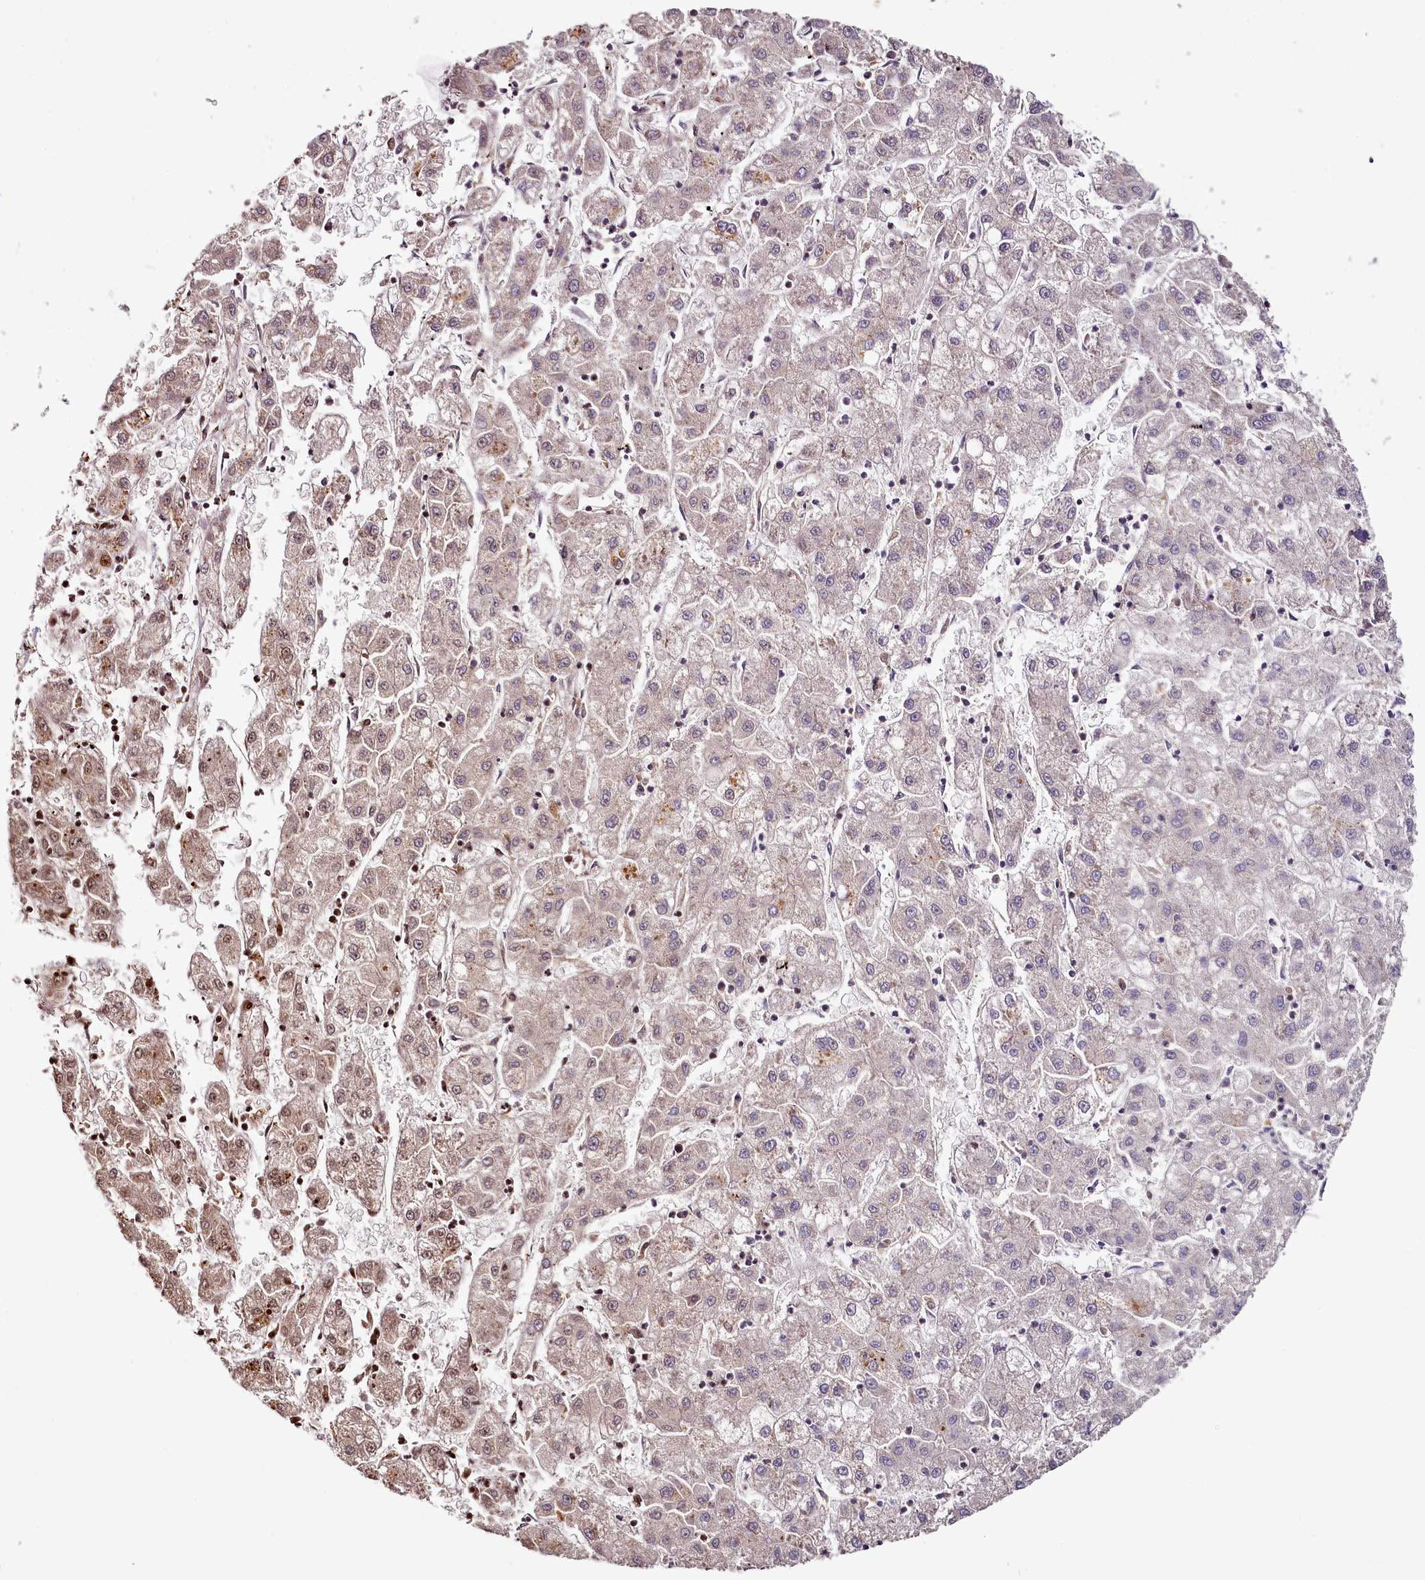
{"staining": {"intensity": "weak", "quantity": "<25%", "location": "cytoplasmic/membranous,nuclear"}, "tissue": "liver cancer", "cell_type": "Tumor cells", "image_type": "cancer", "snomed": [{"axis": "morphology", "description": "Carcinoma, Hepatocellular, NOS"}, {"axis": "topography", "description": "Liver"}], "caption": "Human liver hepatocellular carcinoma stained for a protein using IHC demonstrates no staining in tumor cells.", "gene": "ACSS1", "patient": {"sex": "male", "age": 72}}